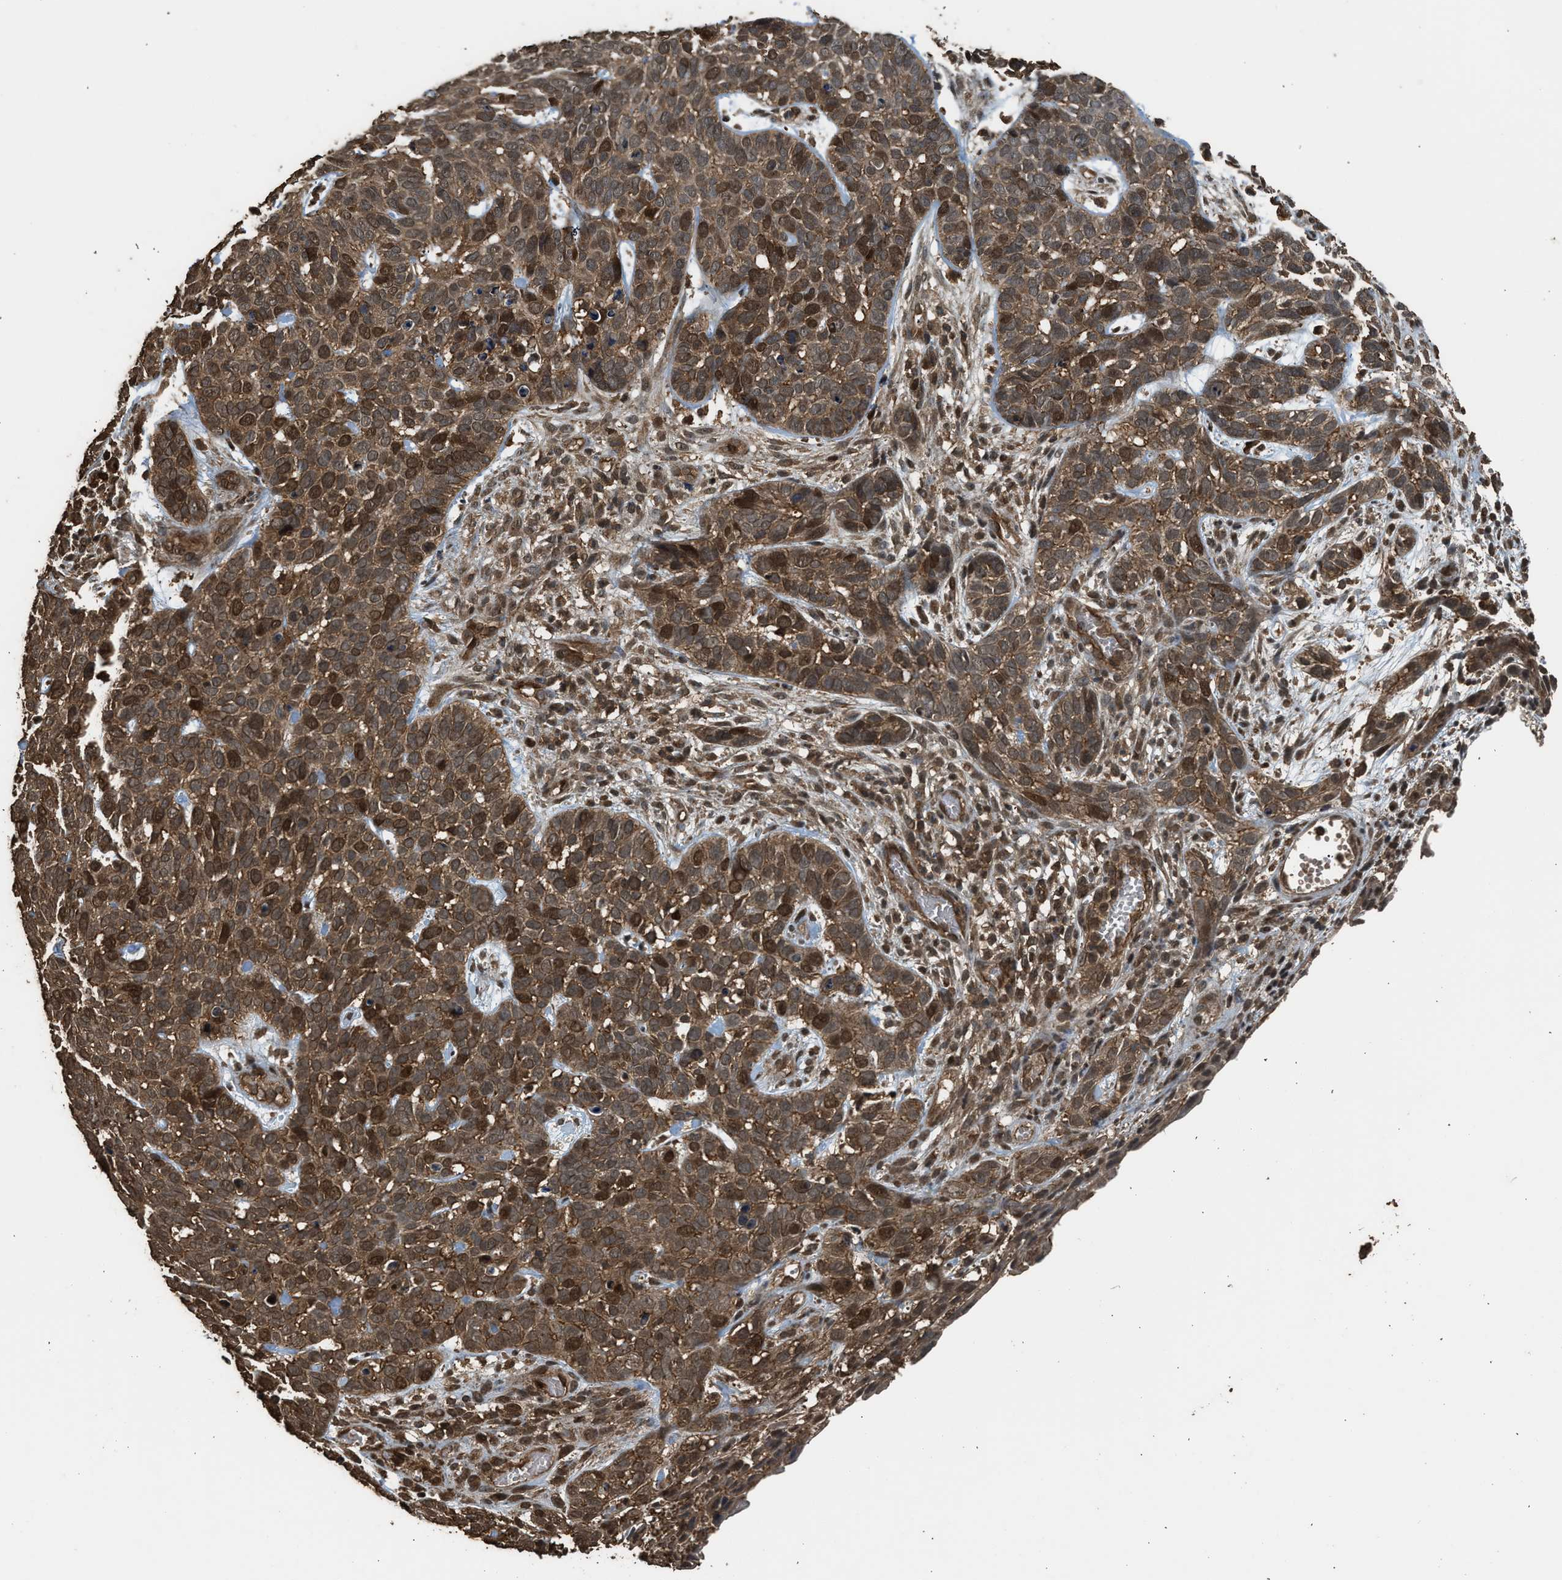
{"staining": {"intensity": "strong", "quantity": ">75%", "location": "cytoplasmic/membranous,nuclear"}, "tissue": "skin cancer", "cell_type": "Tumor cells", "image_type": "cancer", "snomed": [{"axis": "morphology", "description": "Basal cell carcinoma"}, {"axis": "topography", "description": "Skin"}], "caption": "A high-resolution photomicrograph shows IHC staining of skin basal cell carcinoma, which shows strong cytoplasmic/membranous and nuclear staining in about >75% of tumor cells.", "gene": "MYBL2", "patient": {"sex": "male", "age": 87}}